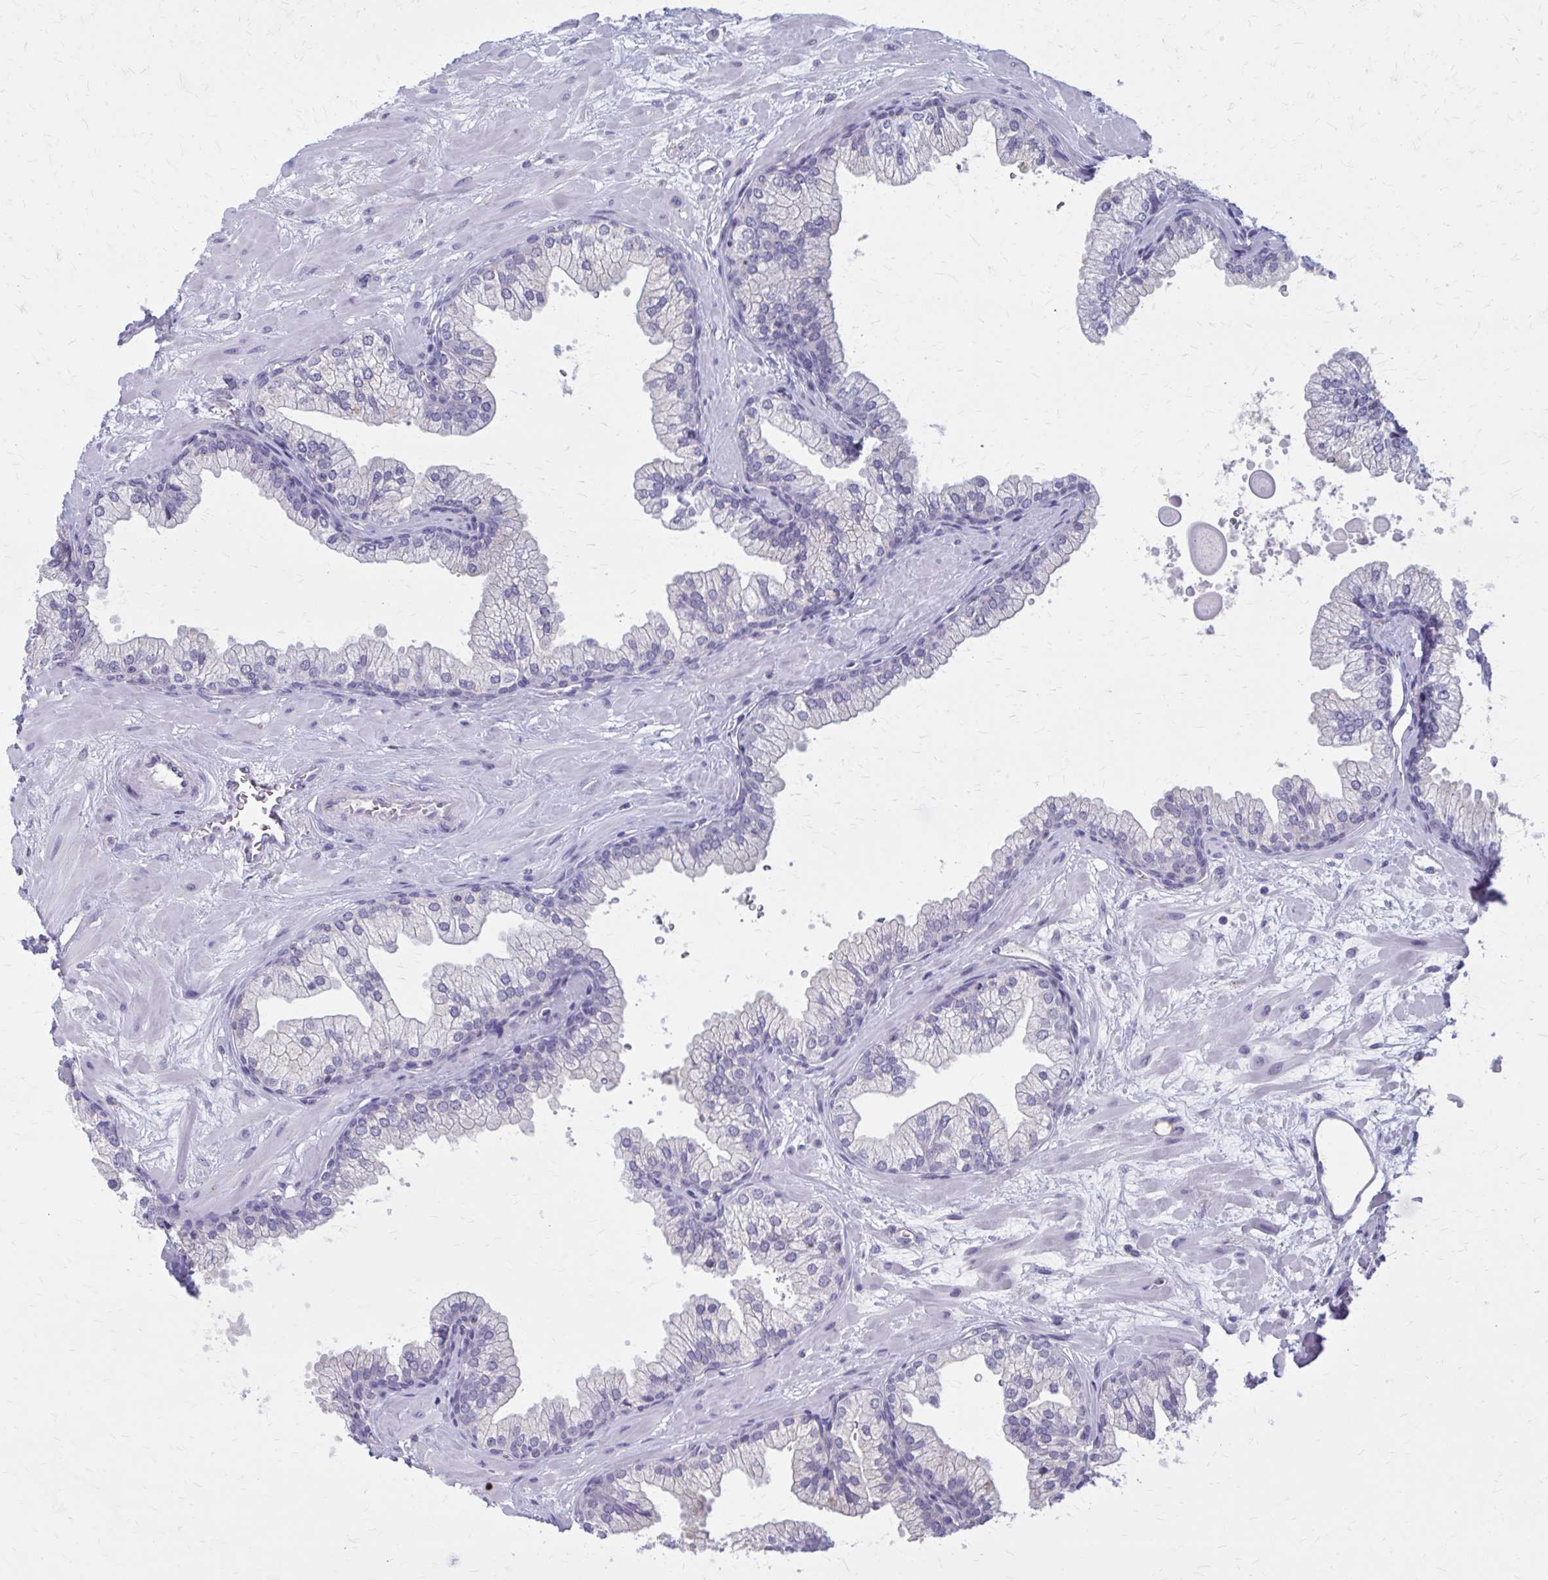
{"staining": {"intensity": "negative", "quantity": "none", "location": "none"}, "tissue": "prostate", "cell_type": "Glandular cells", "image_type": "normal", "snomed": [{"axis": "morphology", "description": "Normal tissue, NOS"}, {"axis": "topography", "description": "Prostate"}, {"axis": "topography", "description": "Peripheral nerve tissue"}], "caption": "This is an immunohistochemistry (IHC) micrograph of benign human prostate. There is no positivity in glandular cells.", "gene": "OR4A47", "patient": {"sex": "male", "age": 61}}